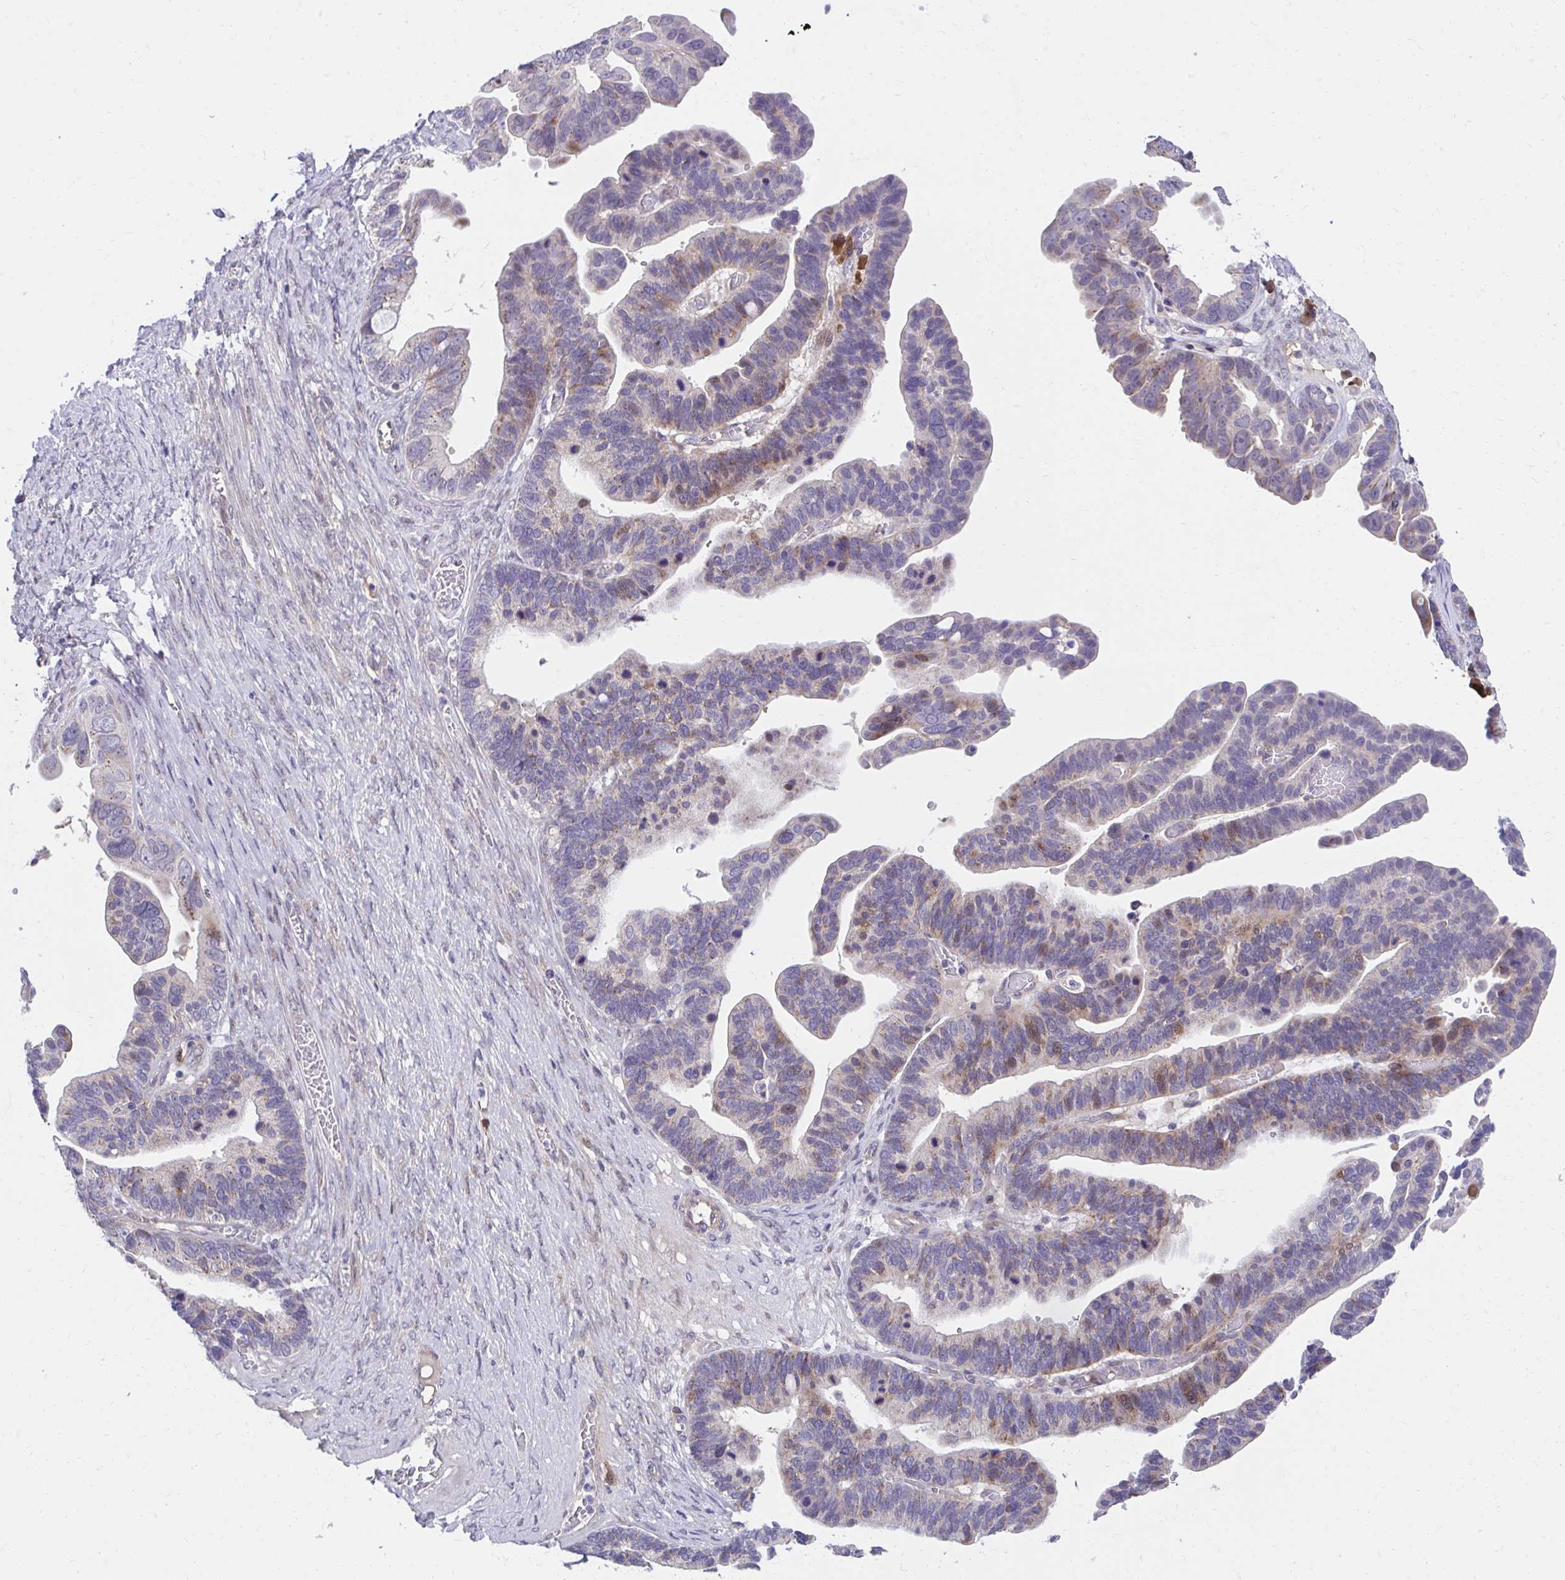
{"staining": {"intensity": "weak", "quantity": "25%-75%", "location": "cytoplasmic/membranous"}, "tissue": "ovarian cancer", "cell_type": "Tumor cells", "image_type": "cancer", "snomed": [{"axis": "morphology", "description": "Cystadenocarcinoma, serous, NOS"}, {"axis": "topography", "description": "Ovary"}], "caption": "An image of serous cystadenocarcinoma (ovarian) stained for a protein reveals weak cytoplasmic/membranous brown staining in tumor cells.", "gene": "SLAMF7", "patient": {"sex": "female", "age": 56}}